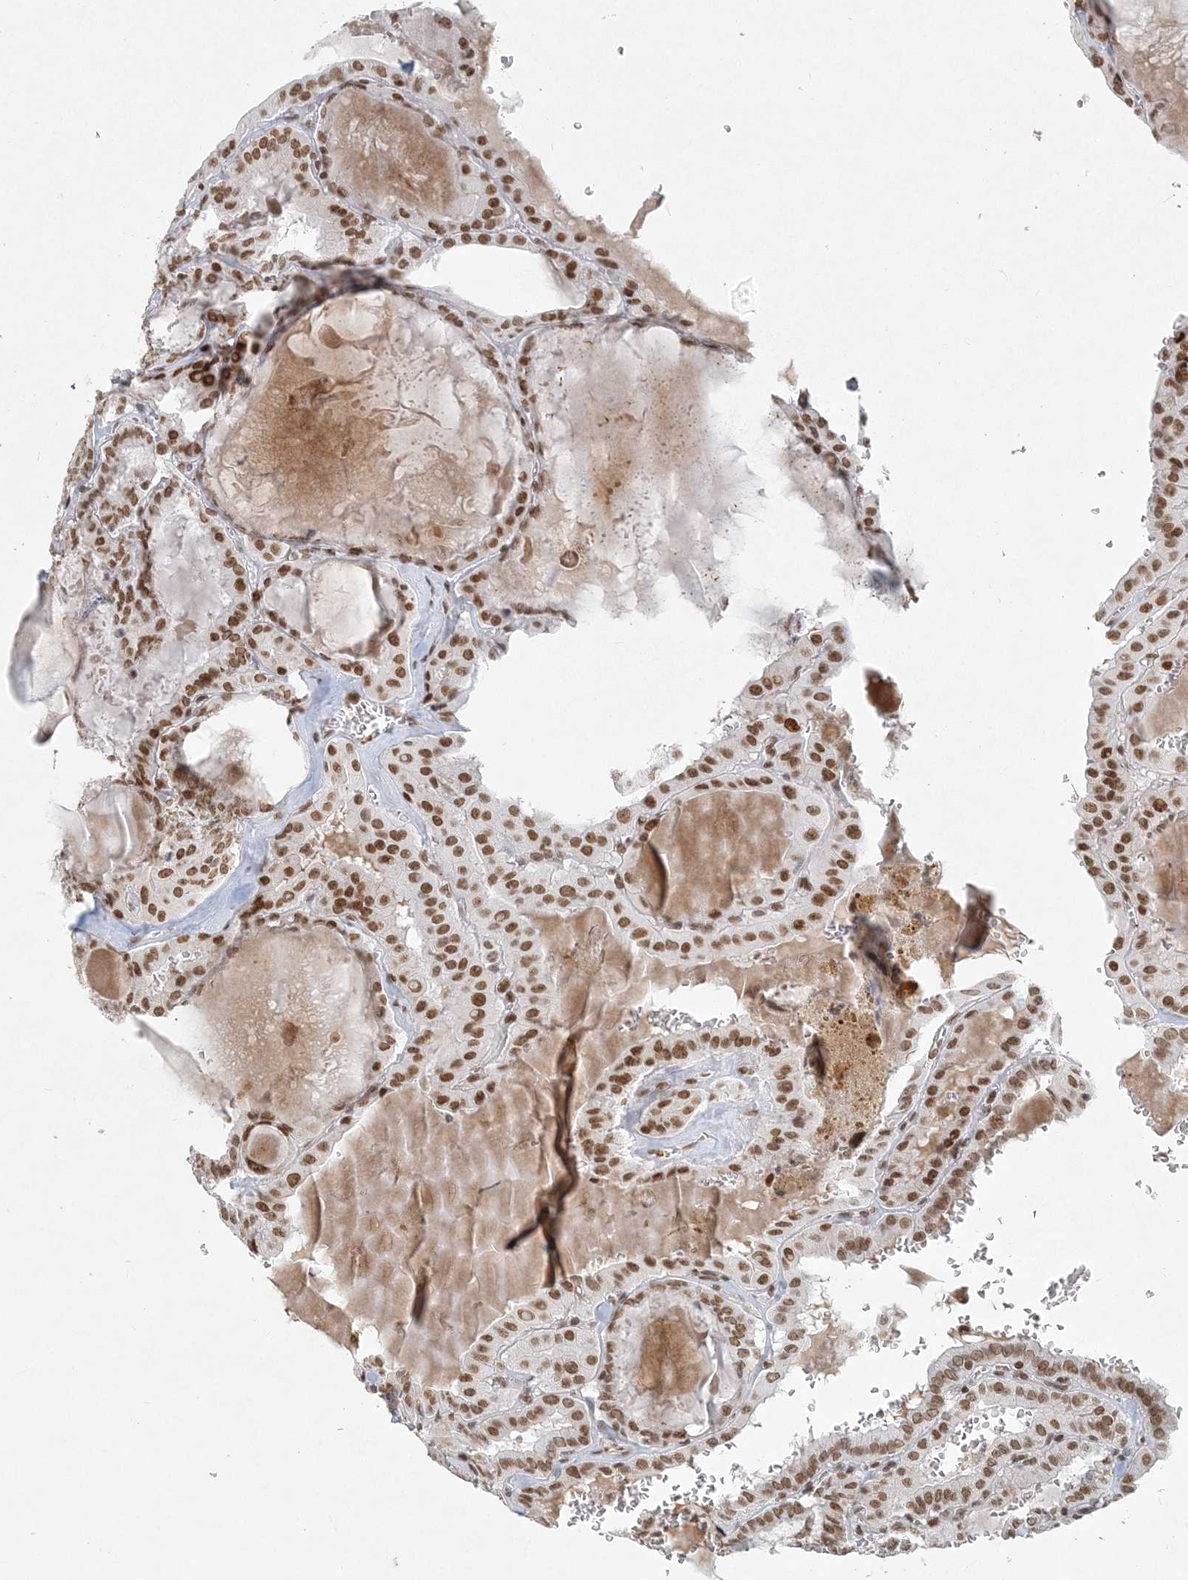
{"staining": {"intensity": "moderate", "quantity": ">75%", "location": "nuclear"}, "tissue": "thyroid cancer", "cell_type": "Tumor cells", "image_type": "cancer", "snomed": [{"axis": "morphology", "description": "Papillary adenocarcinoma, NOS"}, {"axis": "topography", "description": "Thyroid gland"}], "caption": "Thyroid cancer was stained to show a protein in brown. There is medium levels of moderate nuclear expression in approximately >75% of tumor cells.", "gene": "BAZ1B", "patient": {"sex": "male", "age": 52}}